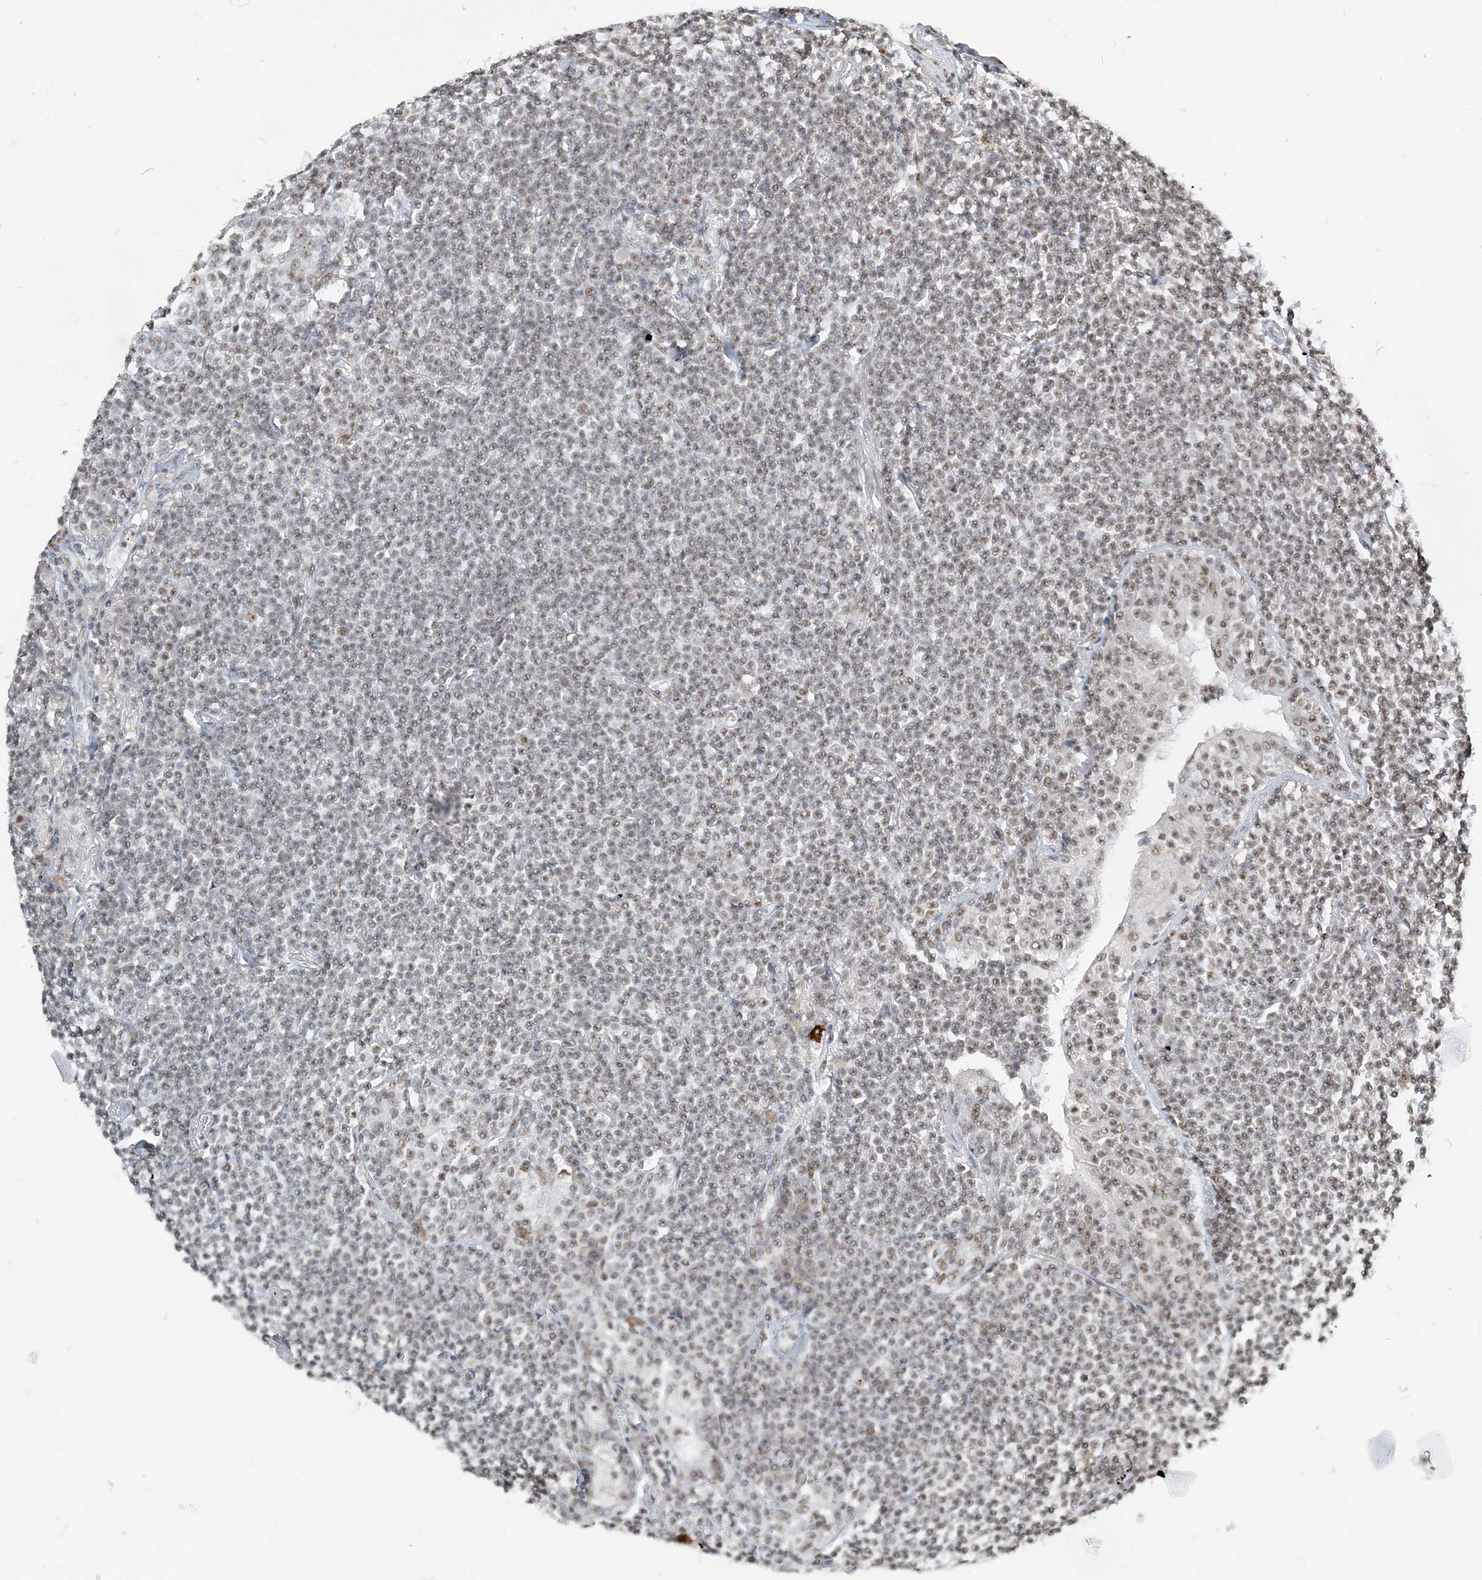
{"staining": {"intensity": "moderate", "quantity": ">75%", "location": "nuclear"}, "tissue": "lymphoma", "cell_type": "Tumor cells", "image_type": "cancer", "snomed": [{"axis": "morphology", "description": "Malignant lymphoma, non-Hodgkin's type, Low grade"}, {"axis": "topography", "description": "Lung"}], "caption": "The image displays staining of lymphoma, revealing moderate nuclear protein positivity (brown color) within tumor cells. The staining was performed using DAB to visualize the protein expression in brown, while the nuclei were stained in blue with hematoxylin (Magnification: 20x).", "gene": "PLRG1", "patient": {"sex": "female", "age": 71}}